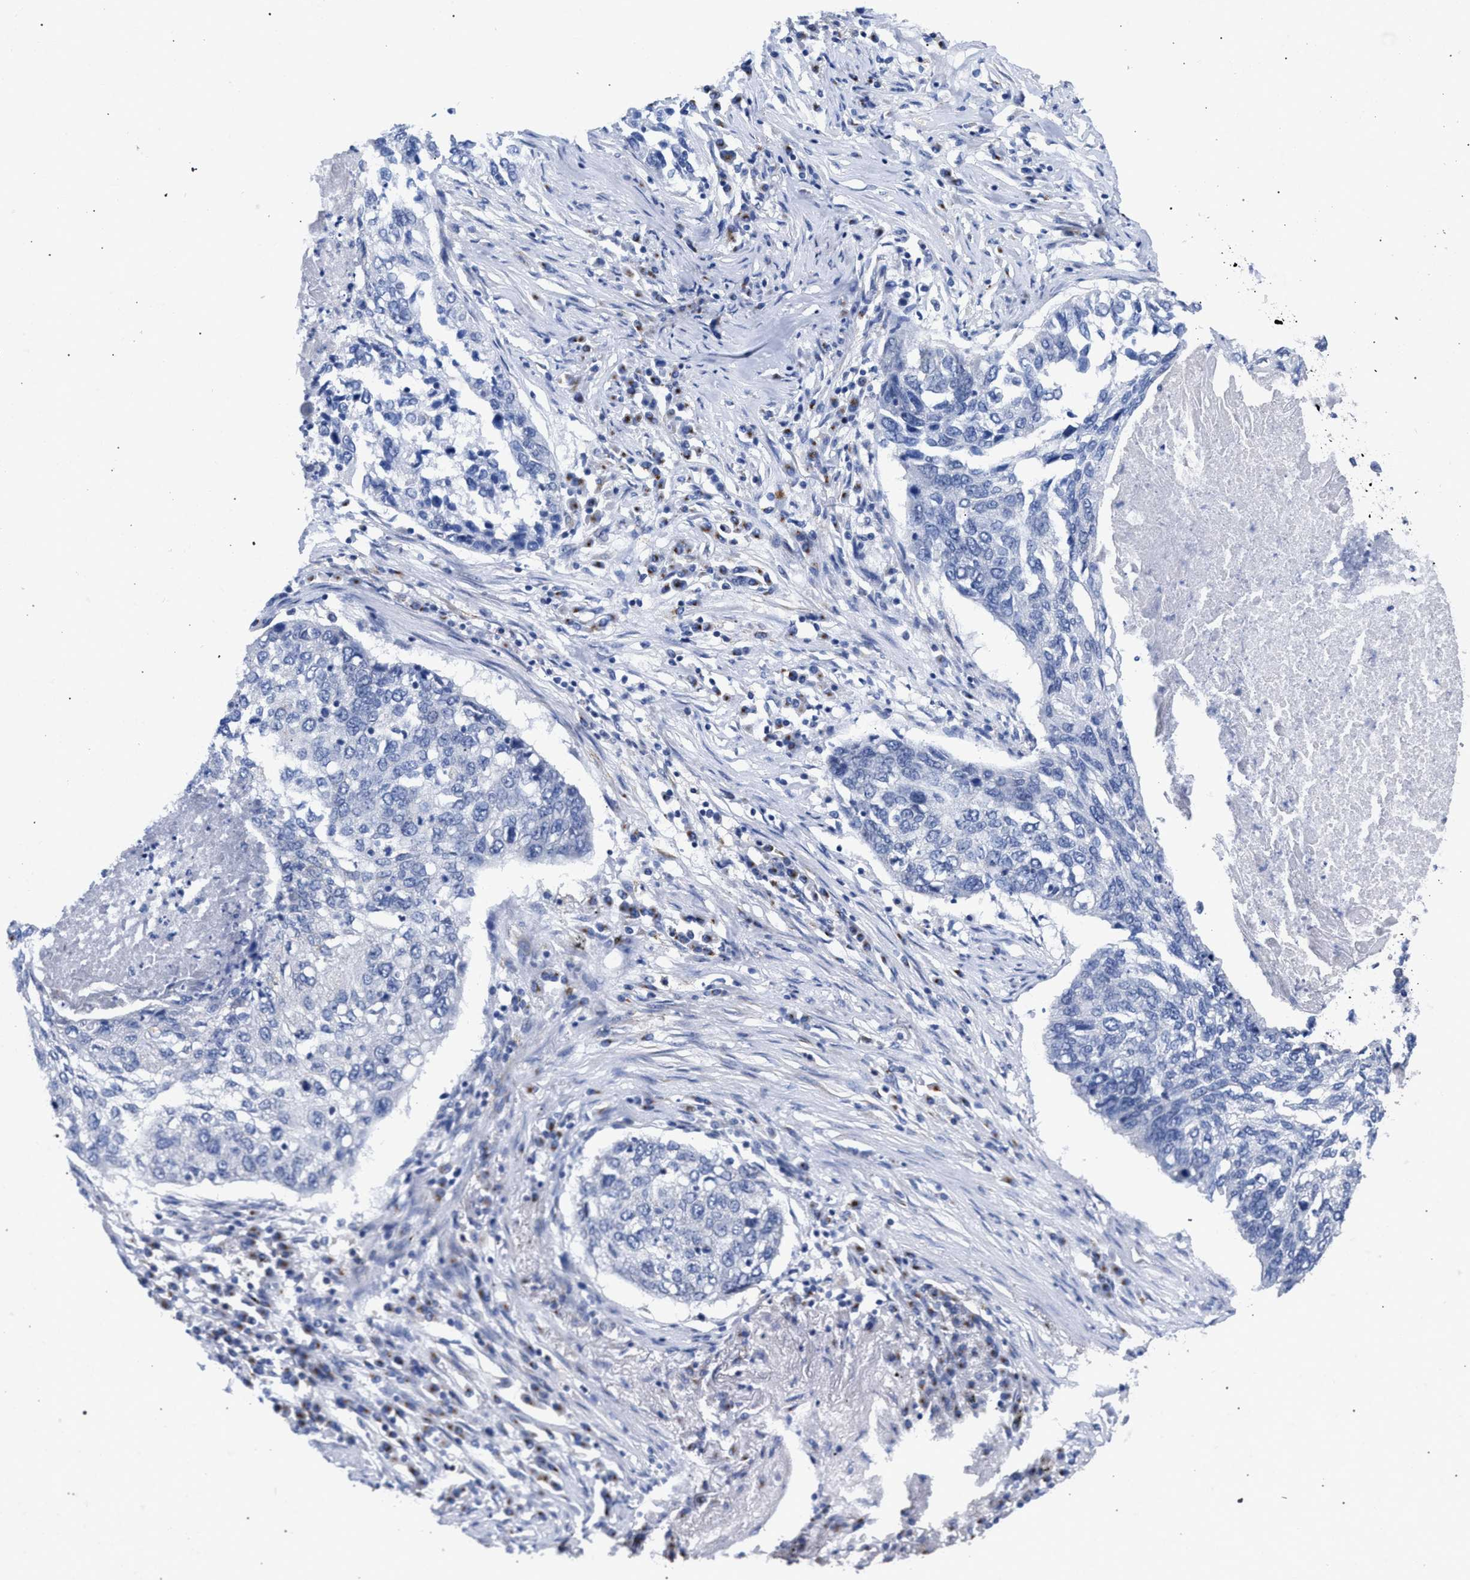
{"staining": {"intensity": "negative", "quantity": "none", "location": "none"}, "tissue": "lung cancer", "cell_type": "Tumor cells", "image_type": "cancer", "snomed": [{"axis": "morphology", "description": "Squamous cell carcinoma, NOS"}, {"axis": "topography", "description": "Lung"}], "caption": "An image of lung squamous cell carcinoma stained for a protein shows no brown staining in tumor cells. (DAB IHC, high magnification).", "gene": "GOLGA2", "patient": {"sex": "female", "age": 63}}